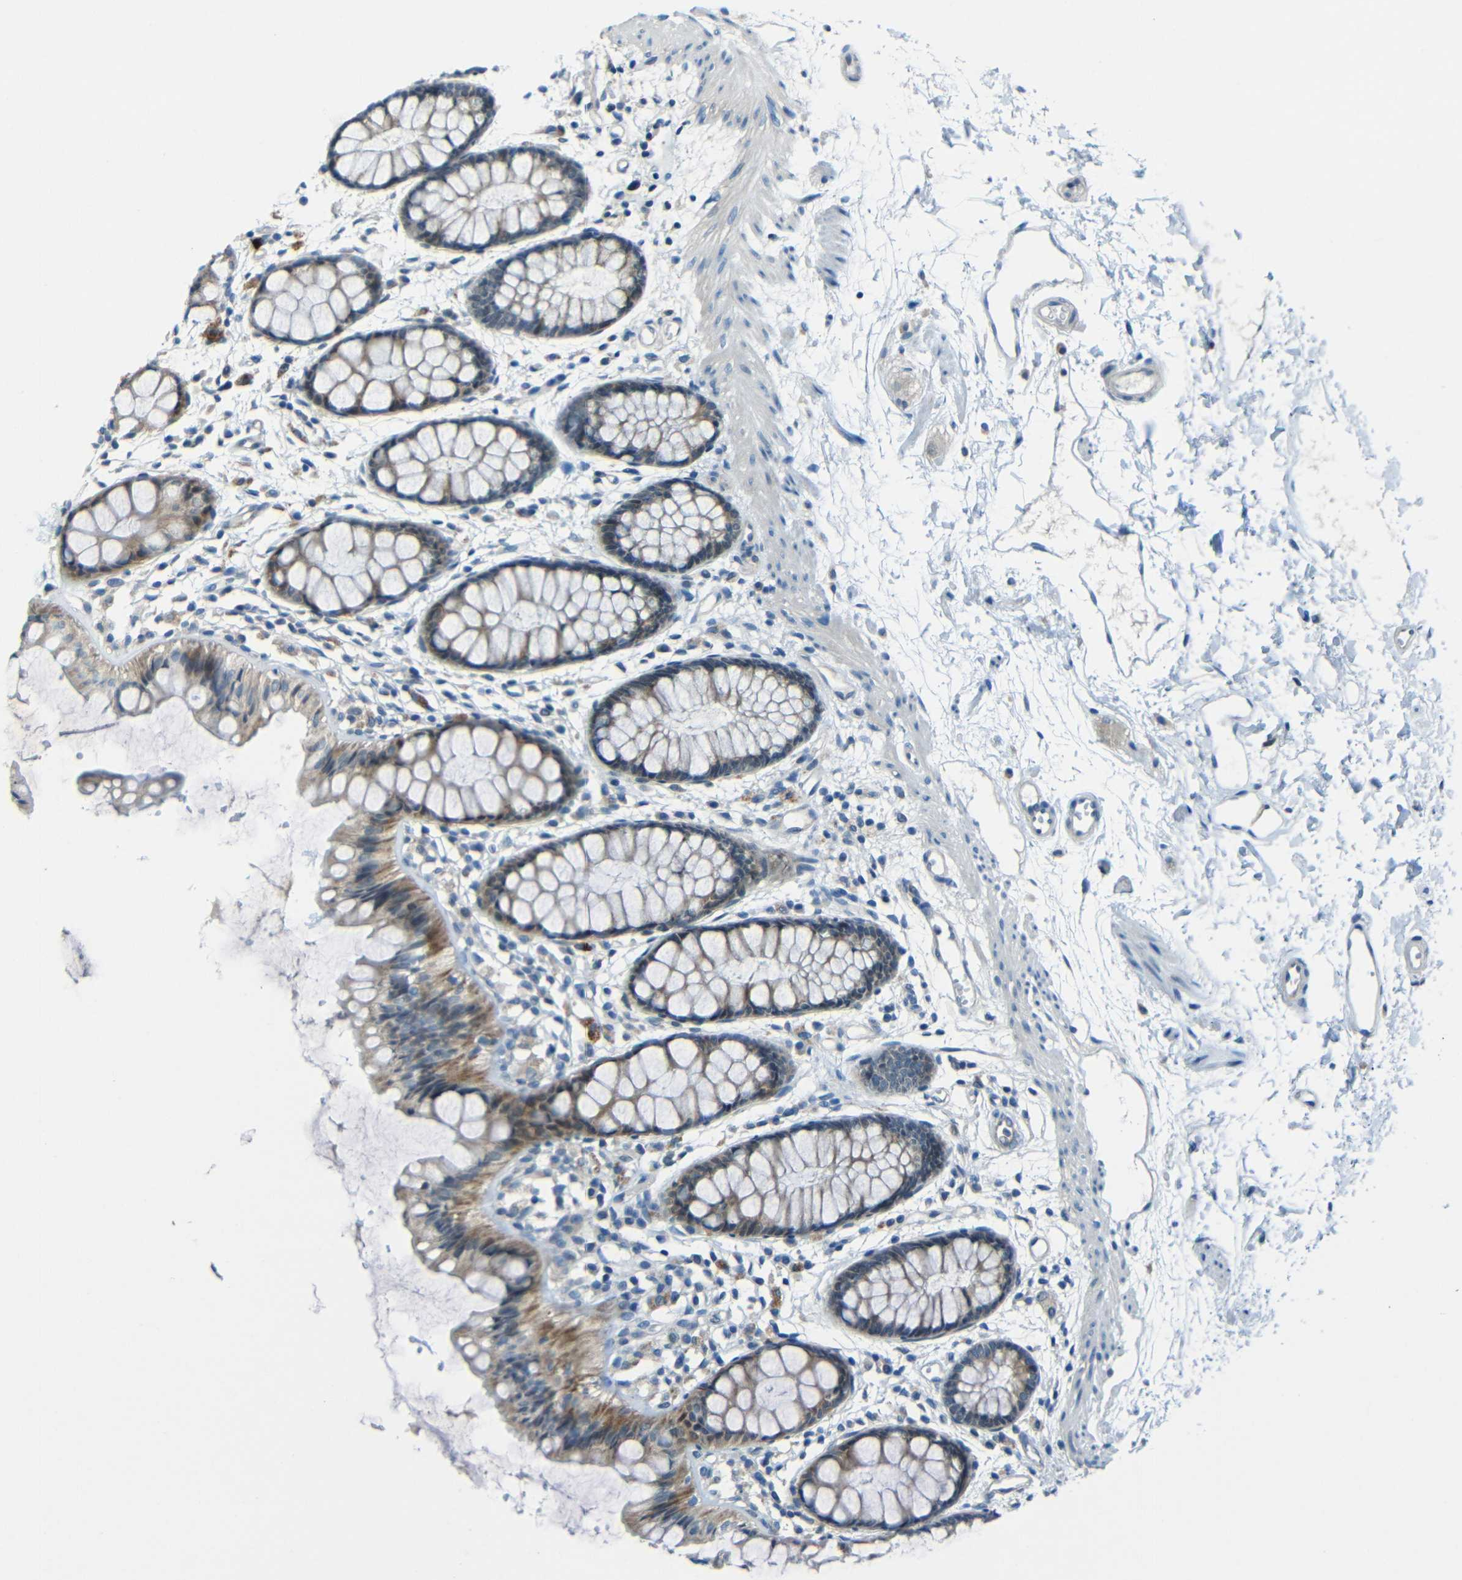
{"staining": {"intensity": "moderate", "quantity": ">75%", "location": "cytoplasmic/membranous"}, "tissue": "rectum", "cell_type": "Glandular cells", "image_type": "normal", "snomed": [{"axis": "morphology", "description": "Normal tissue, NOS"}, {"axis": "topography", "description": "Rectum"}], "caption": "Brown immunohistochemical staining in normal rectum exhibits moderate cytoplasmic/membranous positivity in approximately >75% of glandular cells. The staining was performed using DAB (3,3'-diaminobenzidine), with brown indicating positive protein expression. Nuclei are stained blue with hematoxylin.", "gene": "ANKRD22", "patient": {"sex": "female", "age": 66}}